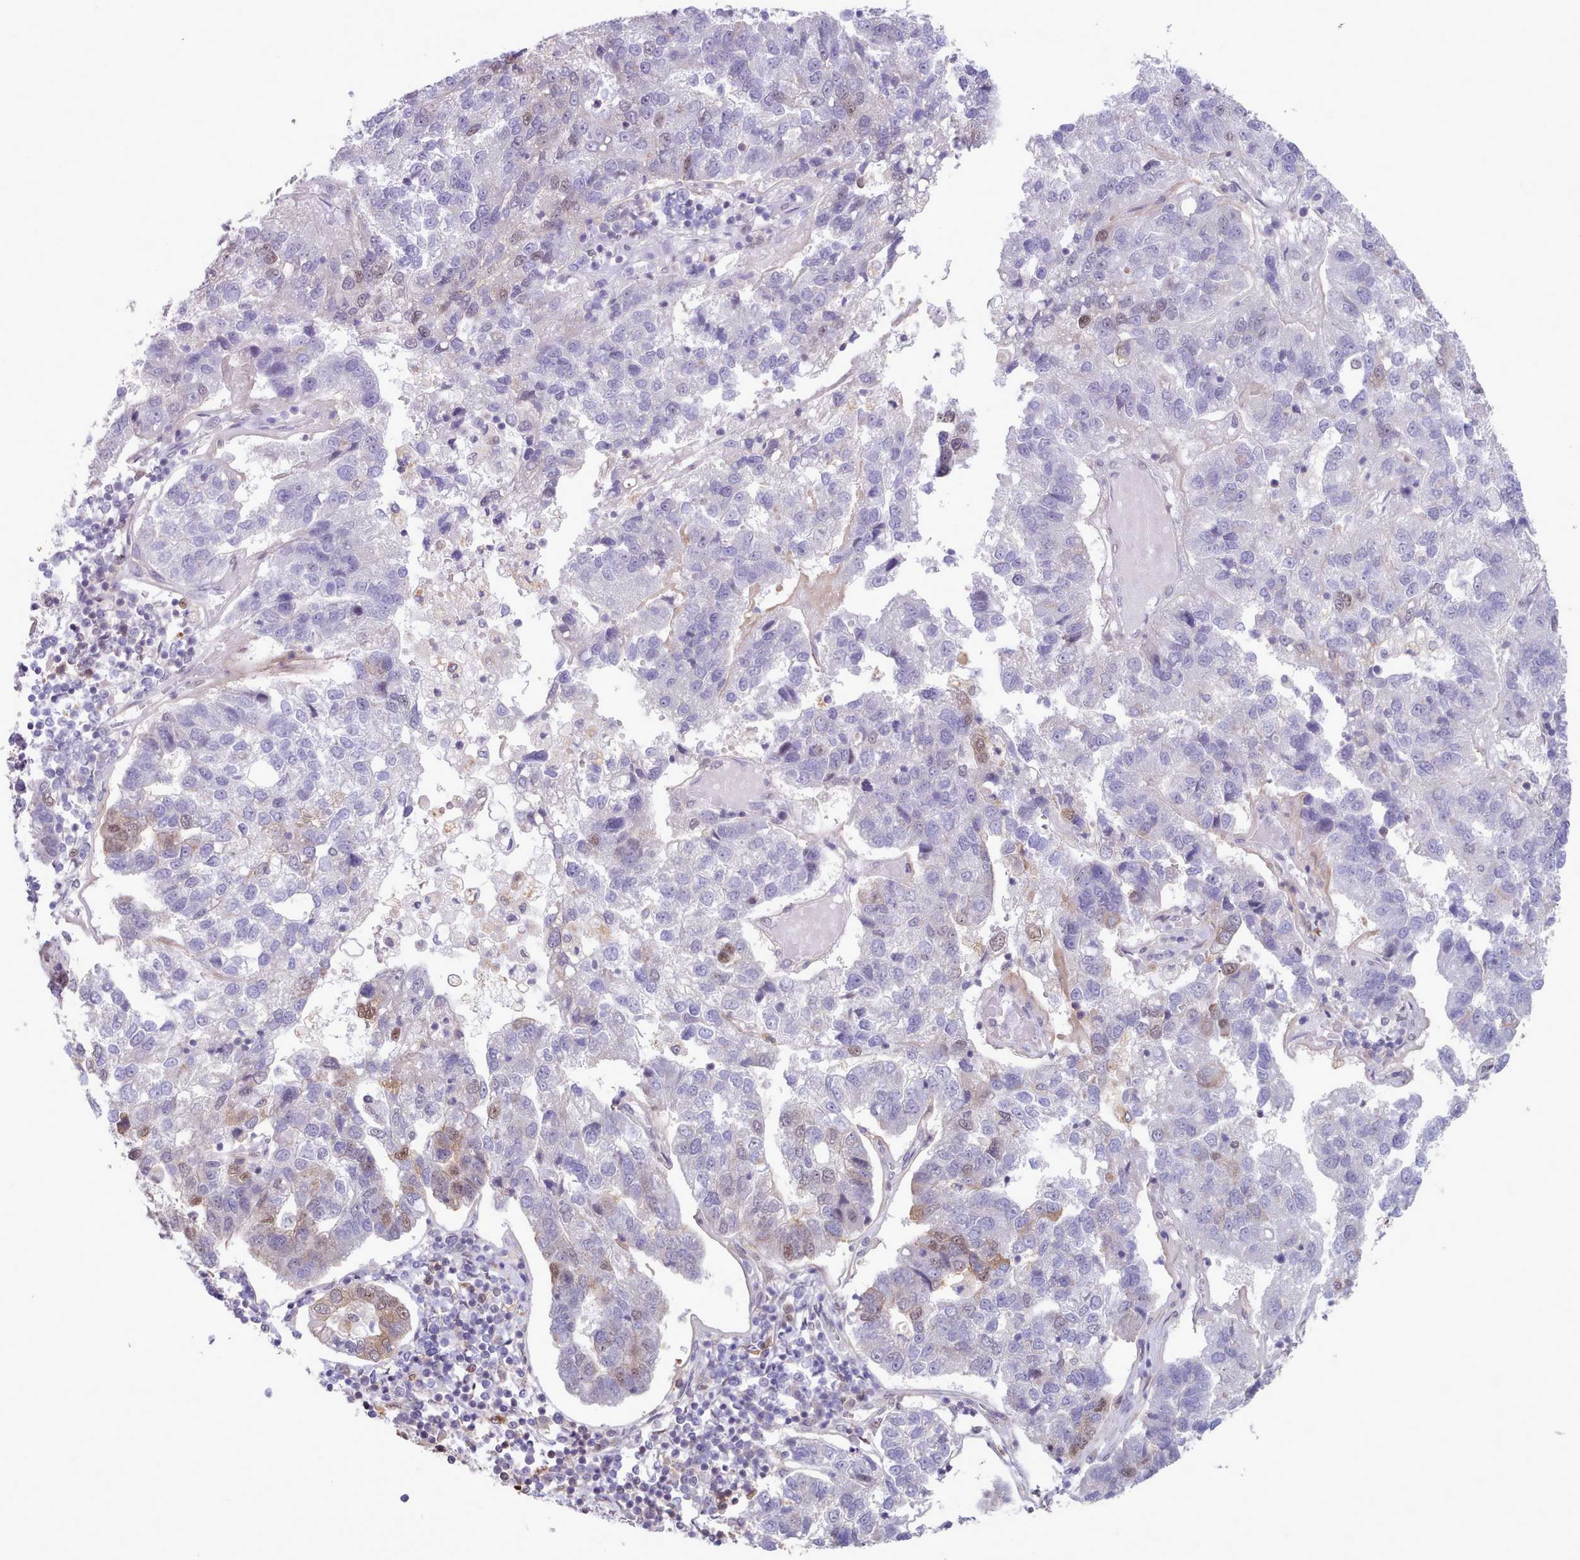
{"staining": {"intensity": "negative", "quantity": "none", "location": "none"}, "tissue": "pancreatic cancer", "cell_type": "Tumor cells", "image_type": "cancer", "snomed": [{"axis": "morphology", "description": "Adenocarcinoma, NOS"}, {"axis": "topography", "description": "Pancreas"}], "caption": "Image shows no significant protein expression in tumor cells of adenocarcinoma (pancreatic).", "gene": "CES3", "patient": {"sex": "female", "age": 61}}